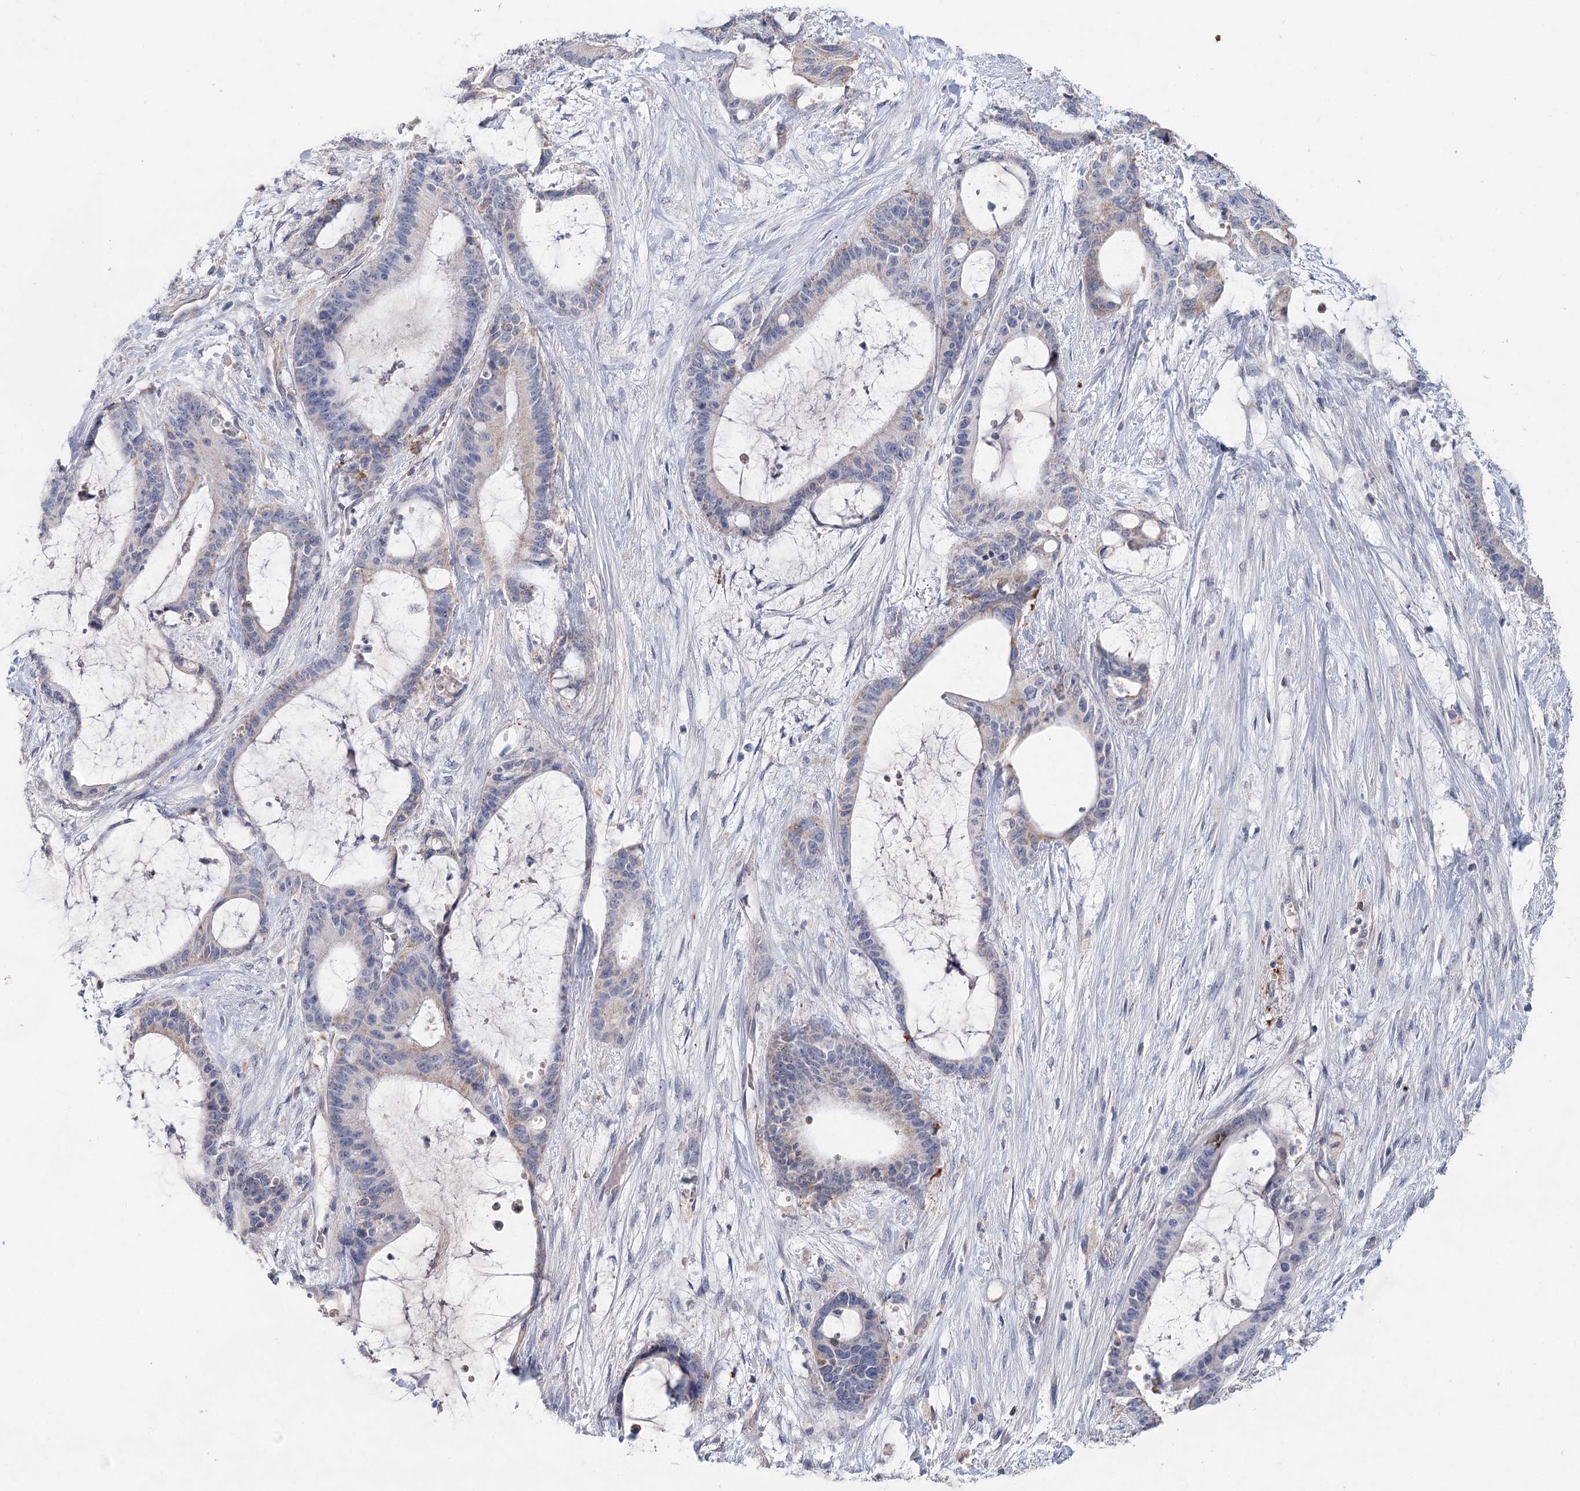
{"staining": {"intensity": "weak", "quantity": "25%-75%", "location": "cytoplasmic/membranous"}, "tissue": "liver cancer", "cell_type": "Tumor cells", "image_type": "cancer", "snomed": [{"axis": "morphology", "description": "Normal tissue, NOS"}, {"axis": "morphology", "description": "Cholangiocarcinoma"}, {"axis": "topography", "description": "Liver"}, {"axis": "topography", "description": "Peripheral nerve tissue"}], "caption": "Liver cholangiocarcinoma stained with DAB immunohistochemistry displays low levels of weak cytoplasmic/membranous positivity in approximately 25%-75% of tumor cells.", "gene": "ARHGAP44", "patient": {"sex": "female", "age": 73}}